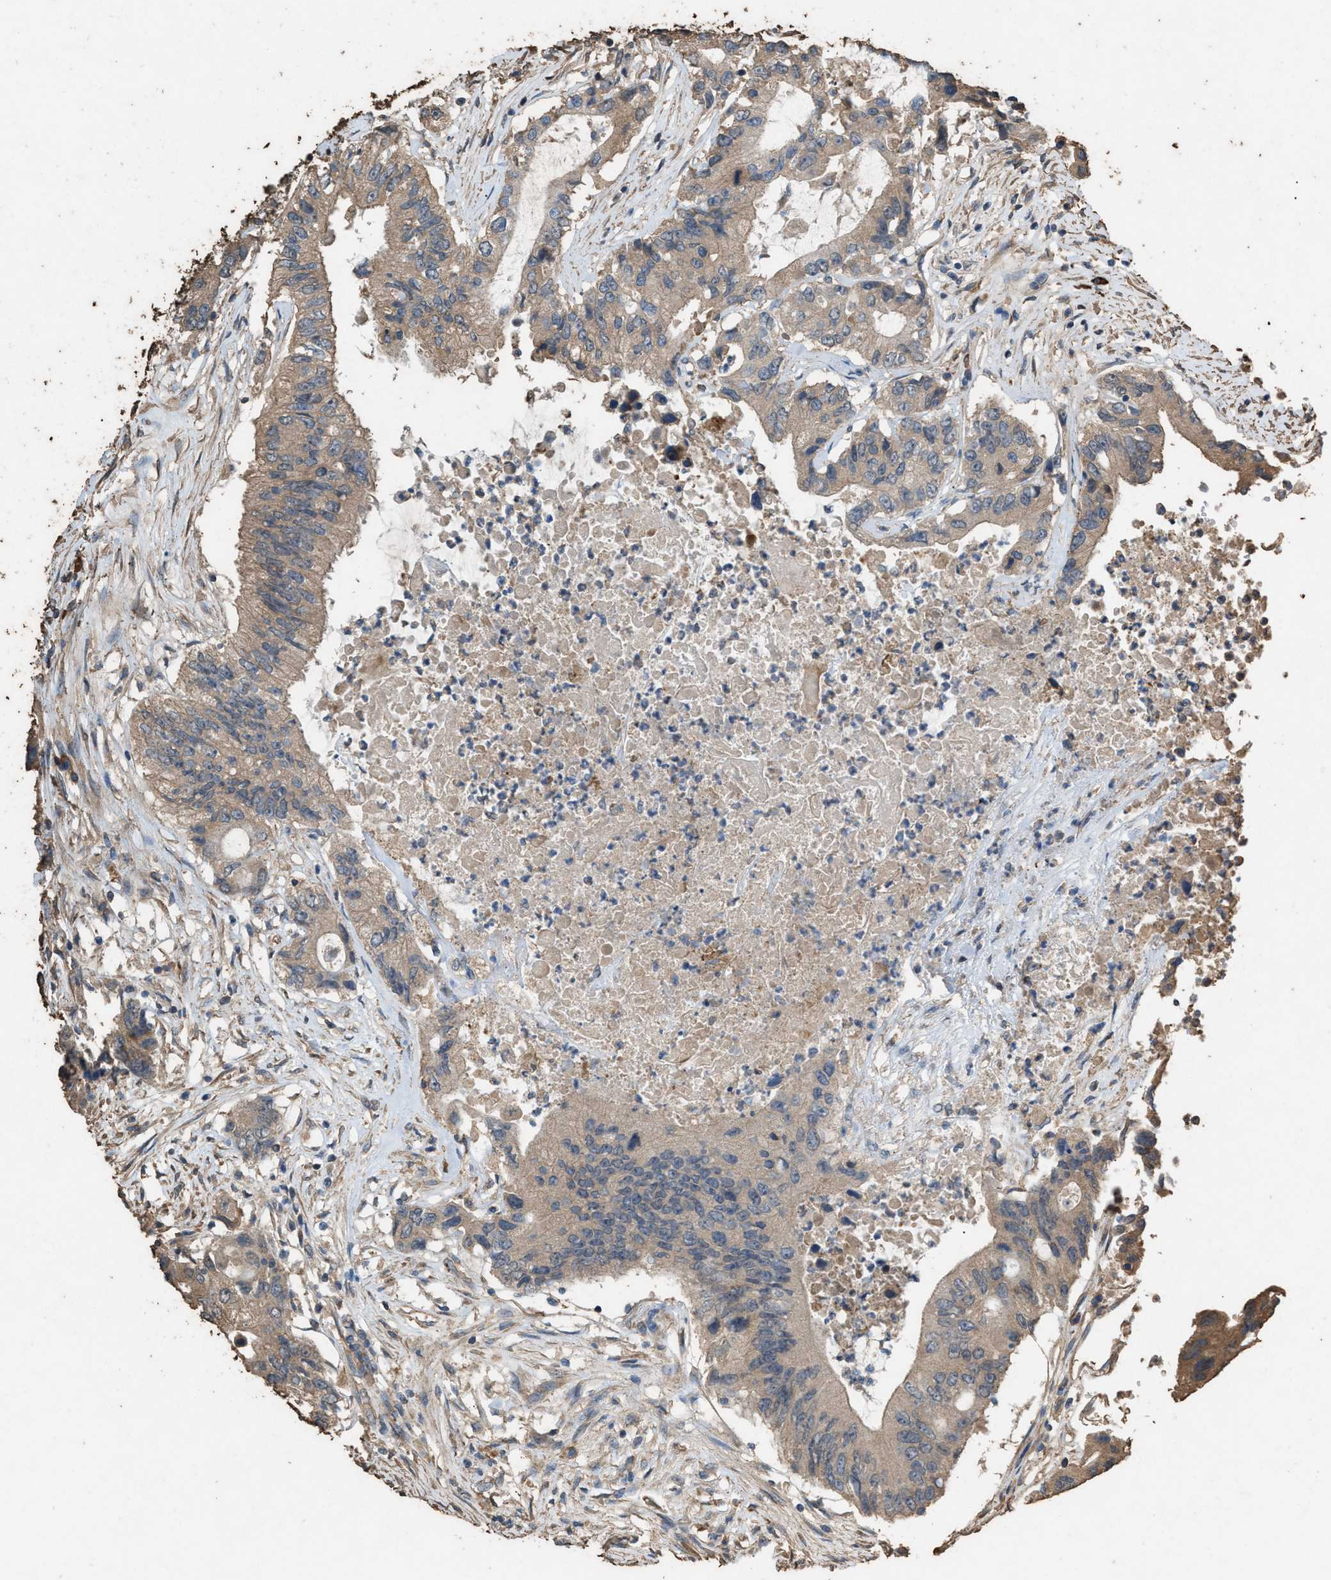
{"staining": {"intensity": "weak", "quantity": ">75%", "location": "cytoplasmic/membranous"}, "tissue": "colorectal cancer", "cell_type": "Tumor cells", "image_type": "cancer", "snomed": [{"axis": "morphology", "description": "Adenocarcinoma, NOS"}, {"axis": "topography", "description": "Colon"}], "caption": "Human adenocarcinoma (colorectal) stained with a protein marker displays weak staining in tumor cells.", "gene": "DCAF7", "patient": {"sex": "female", "age": 77}}